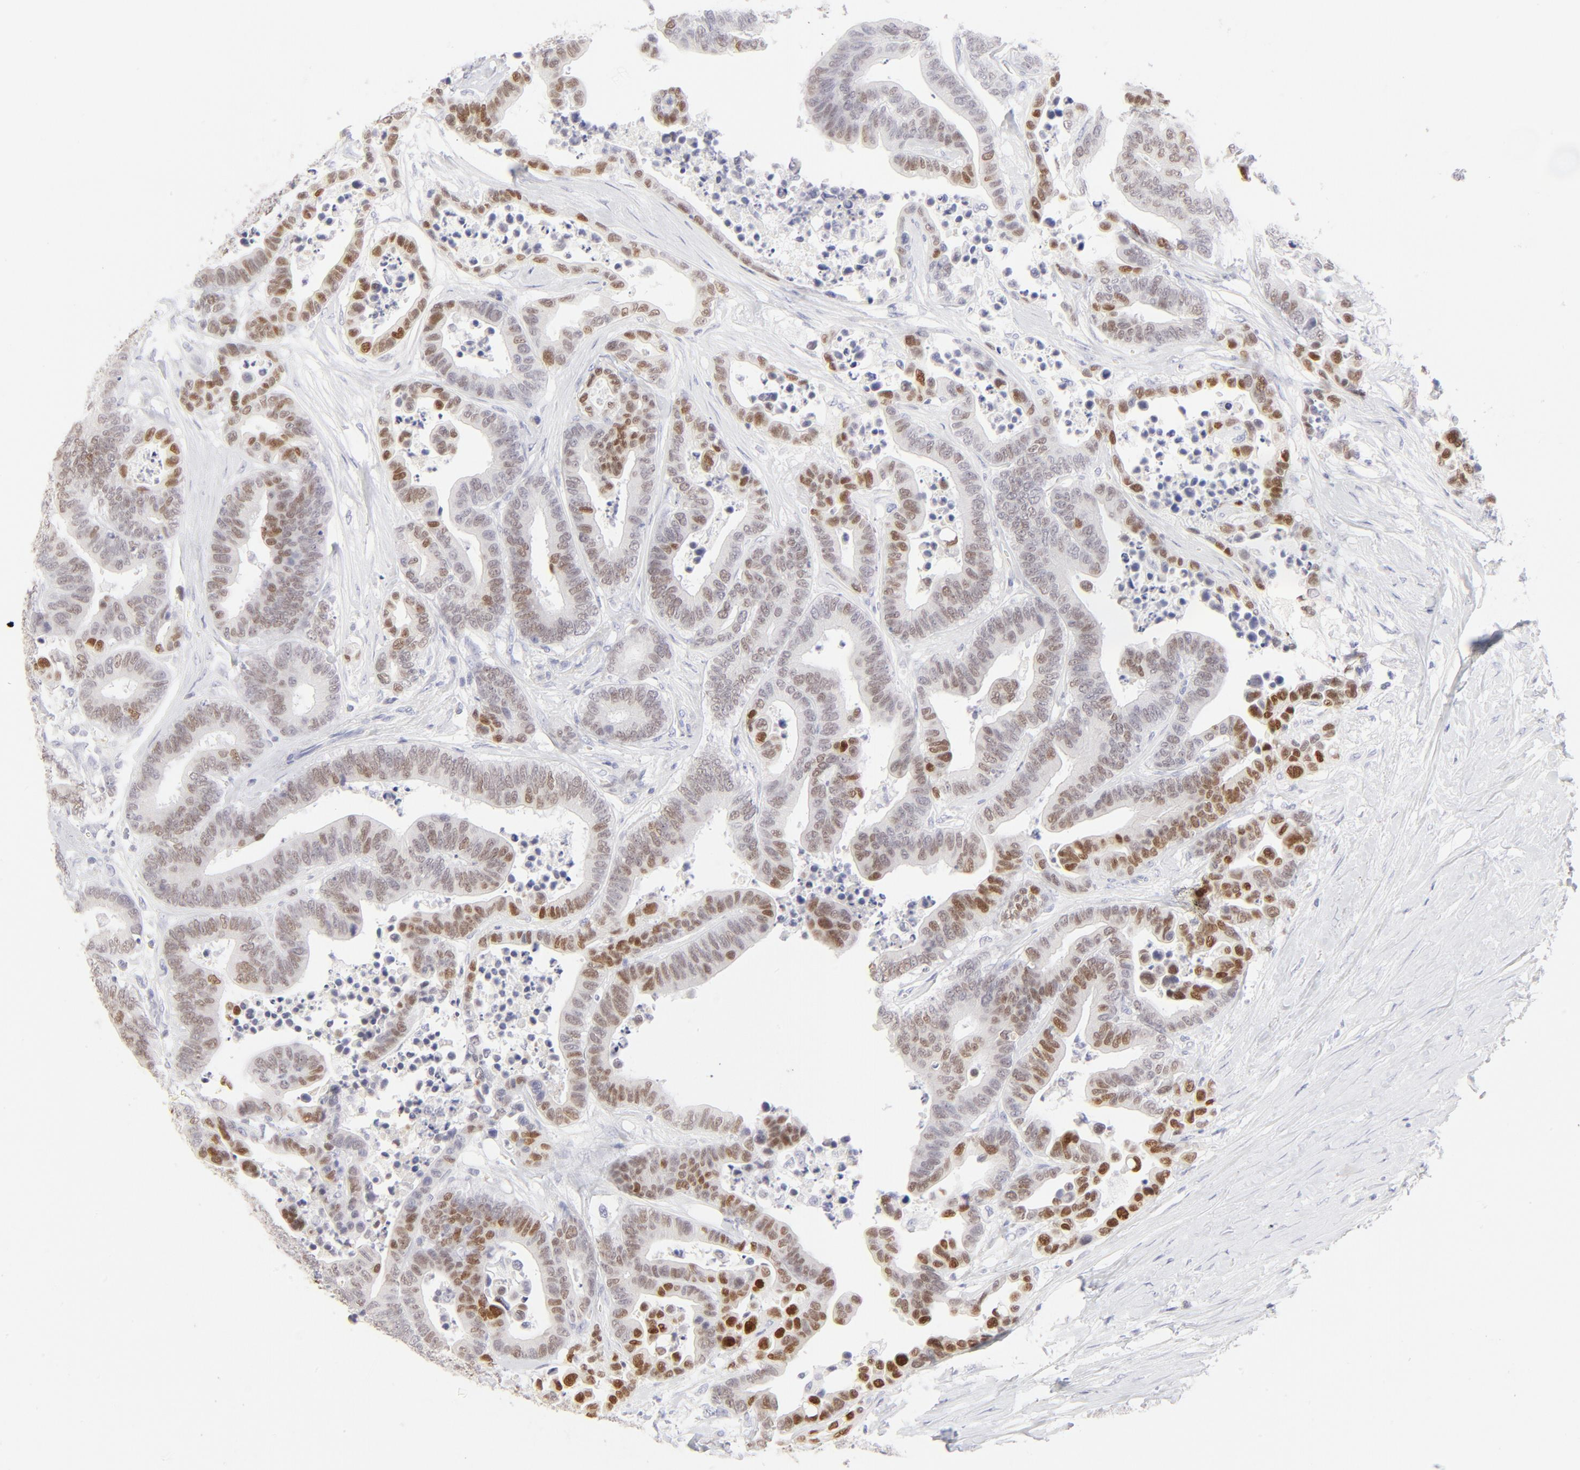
{"staining": {"intensity": "moderate", "quantity": "25%-75%", "location": "nuclear"}, "tissue": "colorectal cancer", "cell_type": "Tumor cells", "image_type": "cancer", "snomed": [{"axis": "morphology", "description": "Adenocarcinoma, NOS"}, {"axis": "topography", "description": "Colon"}], "caption": "Immunohistochemical staining of colorectal cancer demonstrates medium levels of moderate nuclear expression in approximately 25%-75% of tumor cells.", "gene": "ELF3", "patient": {"sex": "male", "age": 82}}